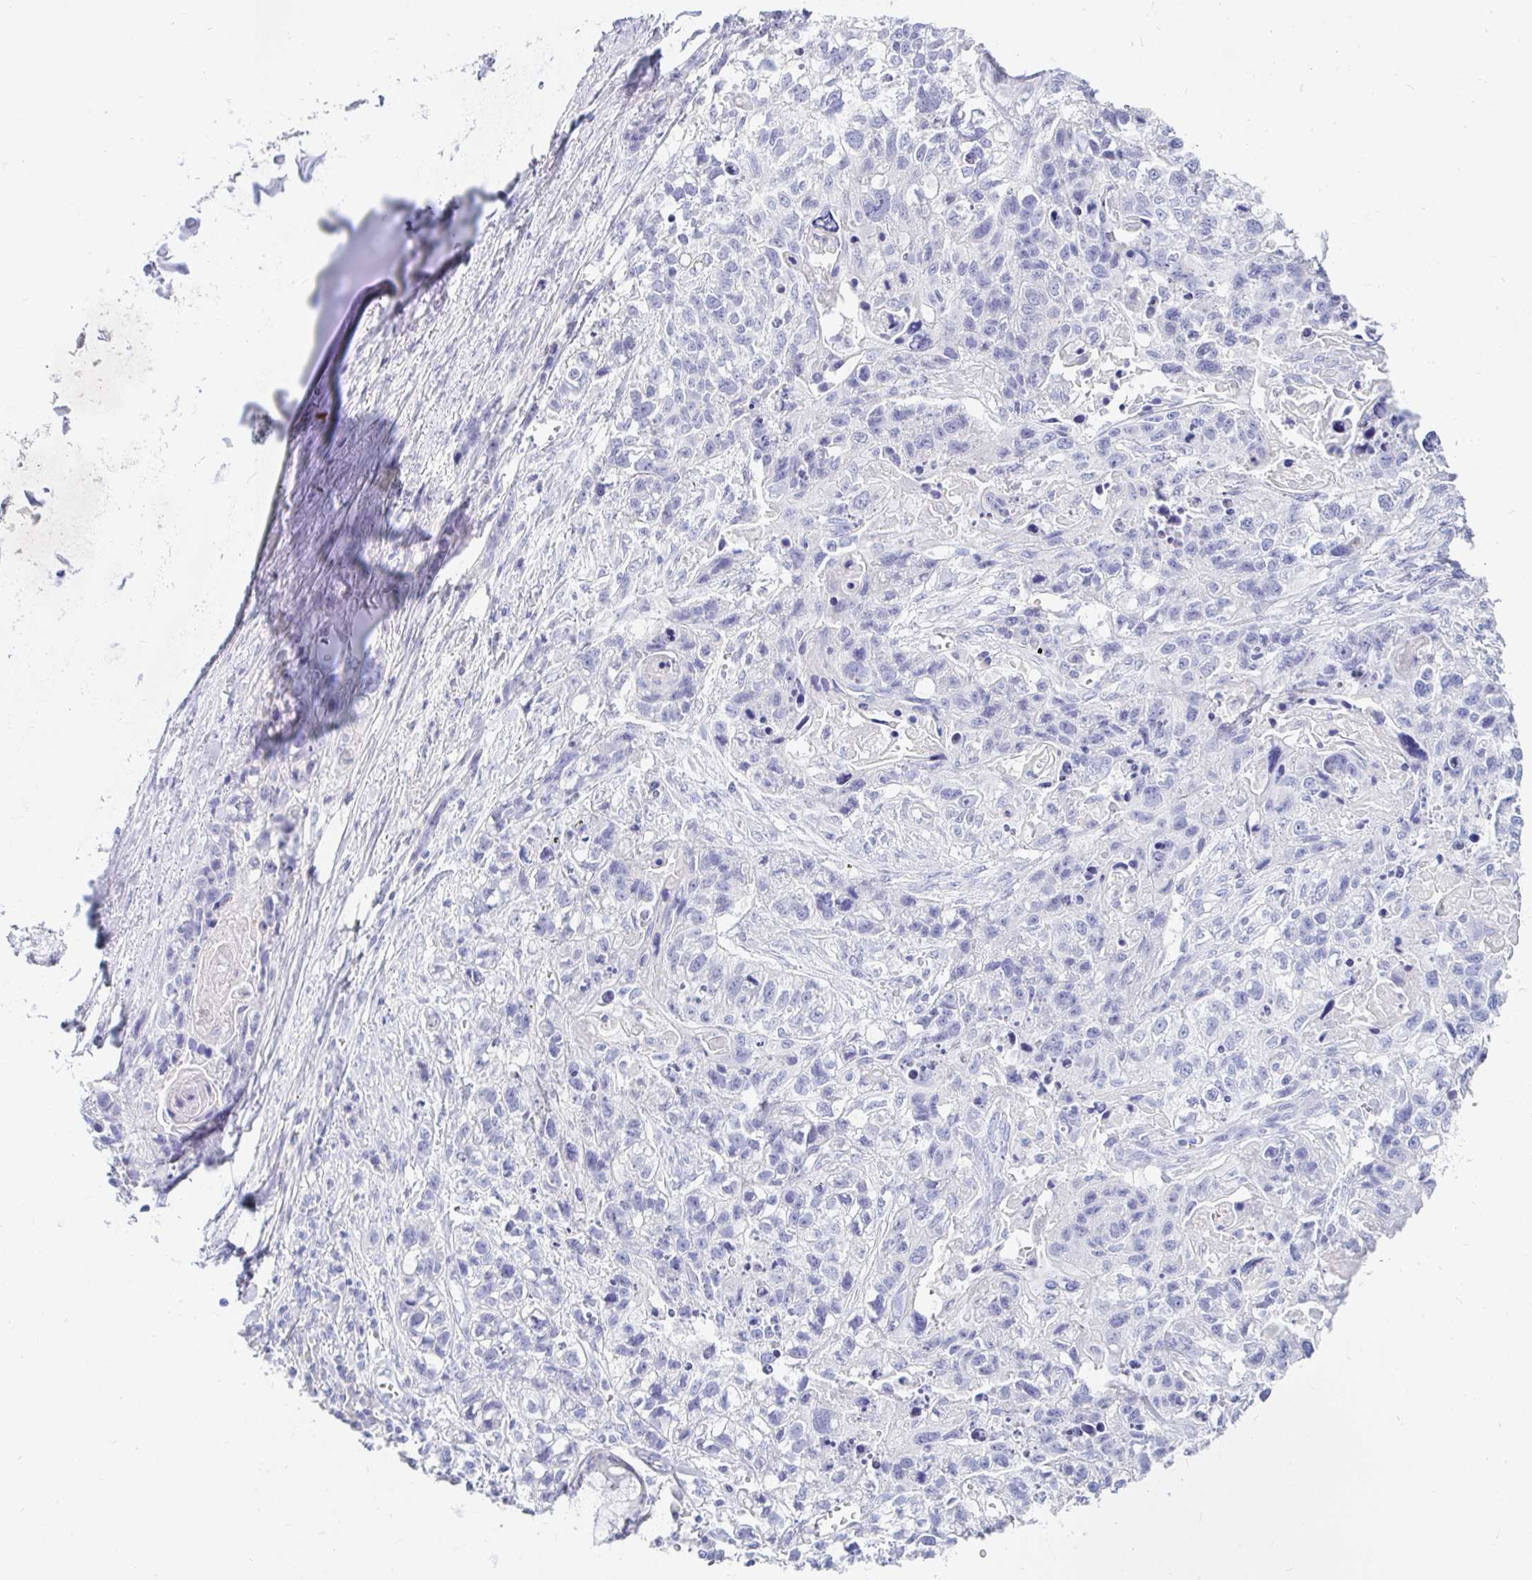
{"staining": {"intensity": "negative", "quantity": "none", "location": "none"}, "tissue": "lung cancer", "cell_type": "Tumor cells", "image_type": "cancer", "snomed": [{"axis": "morphology", "description": "Squamous cell carcinoma, NOS"}, {"axis": "topography", "description": "Lung"}], "caption": "High magnification brightfield microscopy of lung cancer stained with DAB (brown) and counterstained with hematoxylin (blue): tumor cells show no significant positivity.", "gene": "NR2E1", "patient": {"sex": "male", "age": 74}}